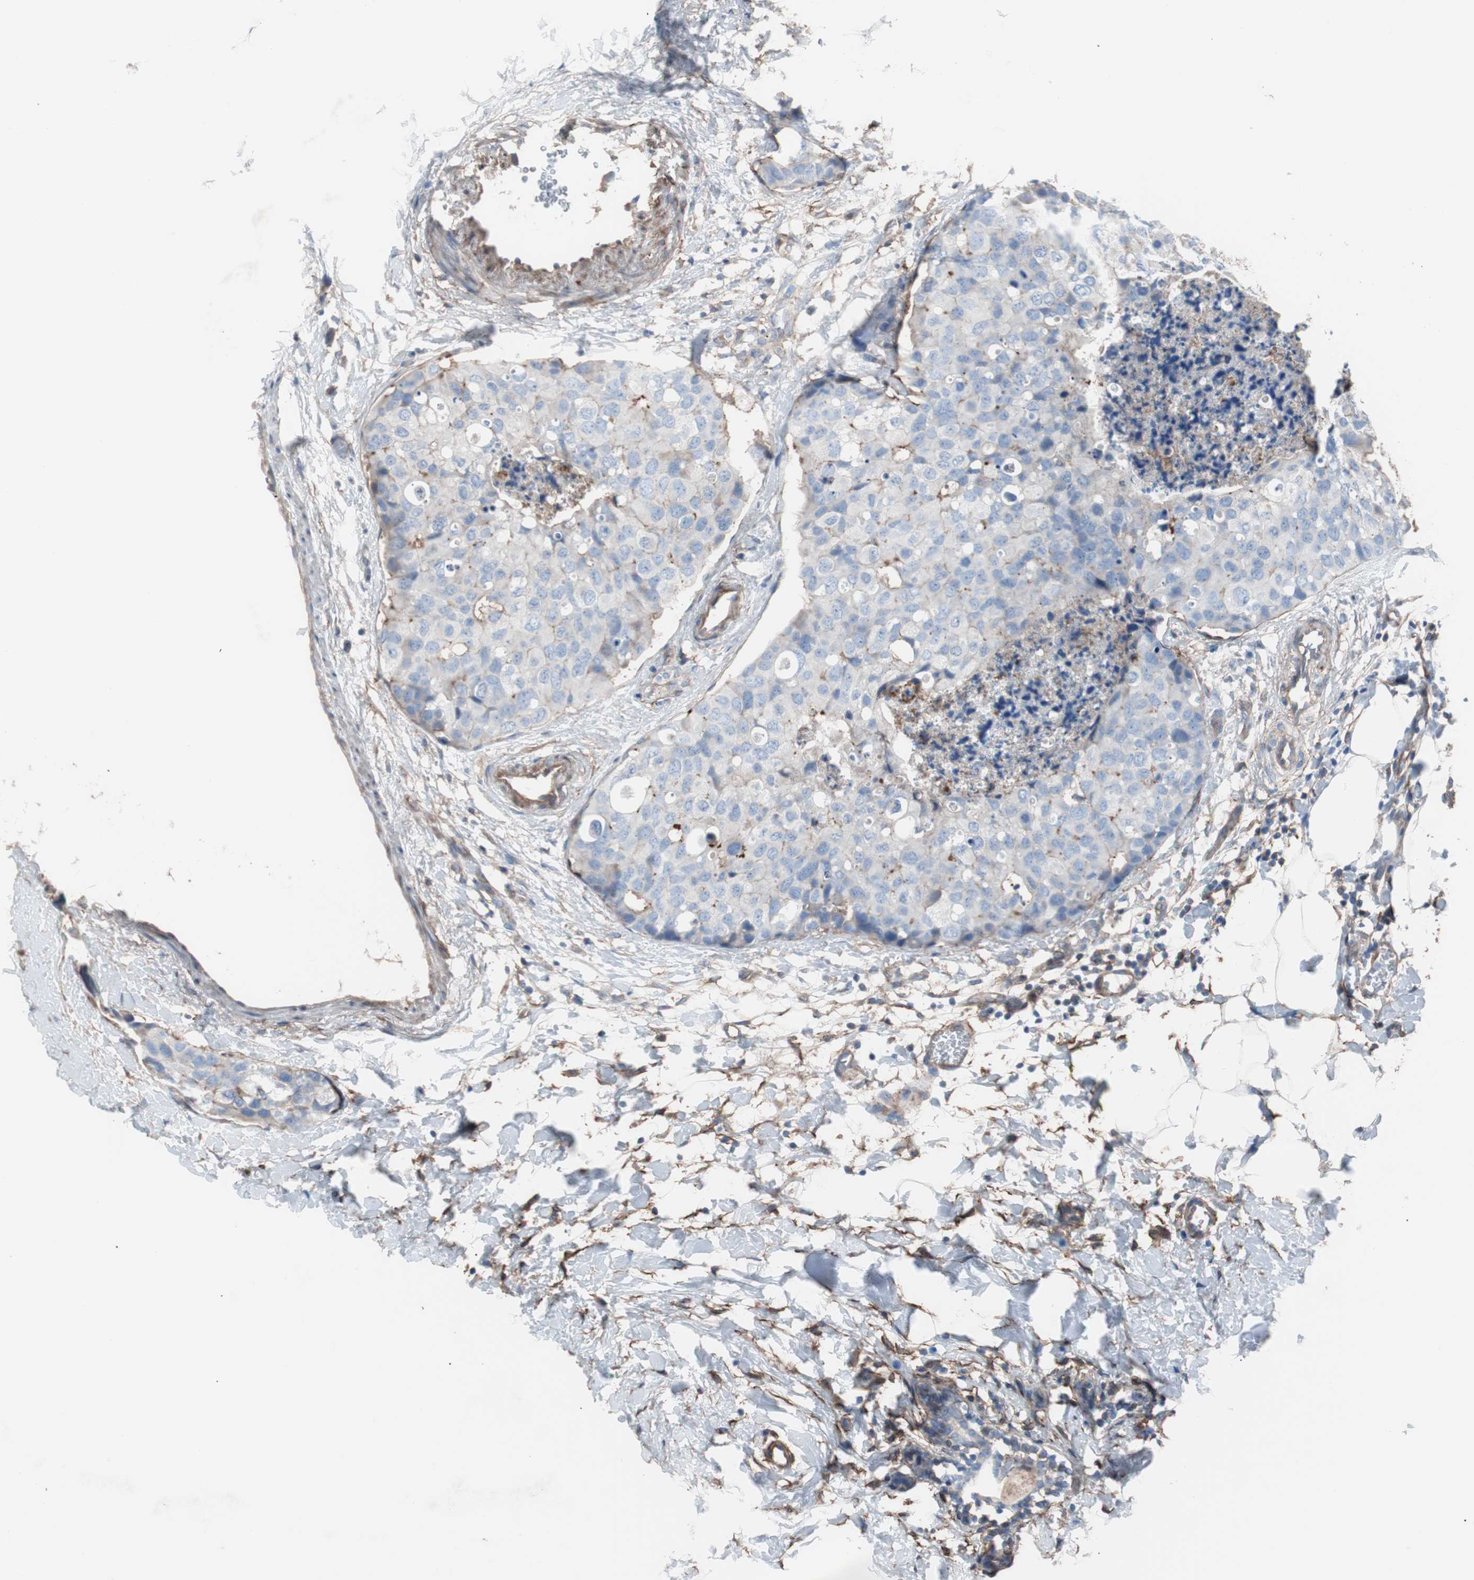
{"staining": {"intensity": "weak", "quantity": "<25%", "location": "cytoplasmic/membranous"}, "tissue": "breast cancer", "cell_type": "Tumor cells", "image_type": "cancer", "snomed": [{"axis": "morphology", "description": "Normal tissue, NOS"}, {"axis": "morphology", "description": "Duct carcinoma"}, {"axis": "topography", "description": "Breast"}], "caption": "An IHC histopathology image of breast cancer is shown. There is no staining in tumor cells of breast cancer. Brightfield microscopy of IHC stained with DAB (brown) and hematoxylin (blue), captured at high magnification.", "gene": "CD81", "patient": {"sex": "female", "age": 50}}